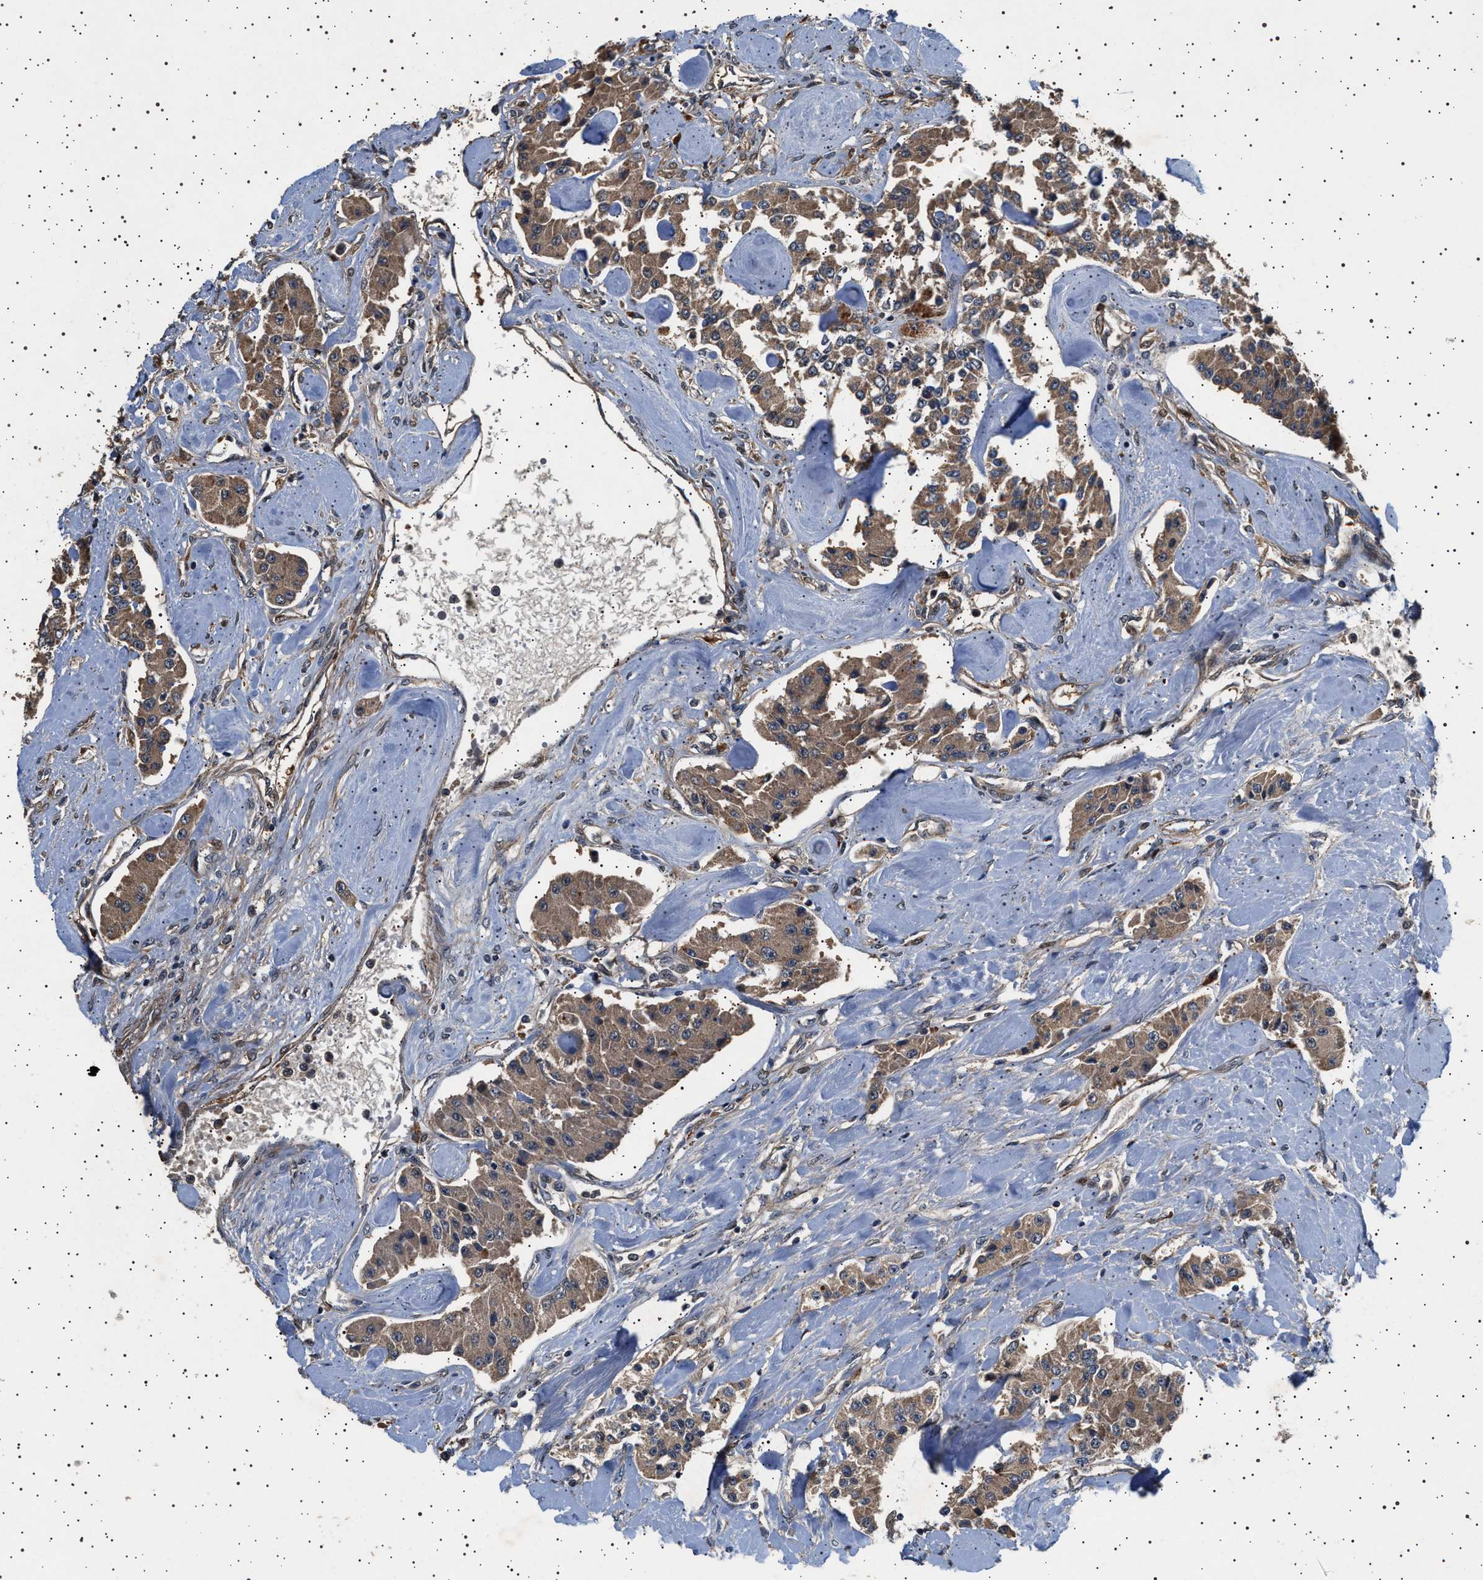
{"staining": {"intensity": "moderate", "quantity": ">75%", "location": "cytoplasmic/membranous"}, "tissue": "carcinoid", "cell_type": "Tumor cells", "image_type": "cancer", "snomed": [{"axis": "morphology", "description": "Carcinoid, malignant, NOS"}, {"axis": "topography", "description": "Pancreas"}], "caption": "Immunohistochemical staining of malignant carcinoid reveals medium levels of moderate cytoplasmic/membranous positivity in about >75% of tumor cells. (DAB IHC, brown staining for protein, blue staining for nuclei).", "gene": "GUCY1B1", "patient": {"sex": "male", "age": 41}}